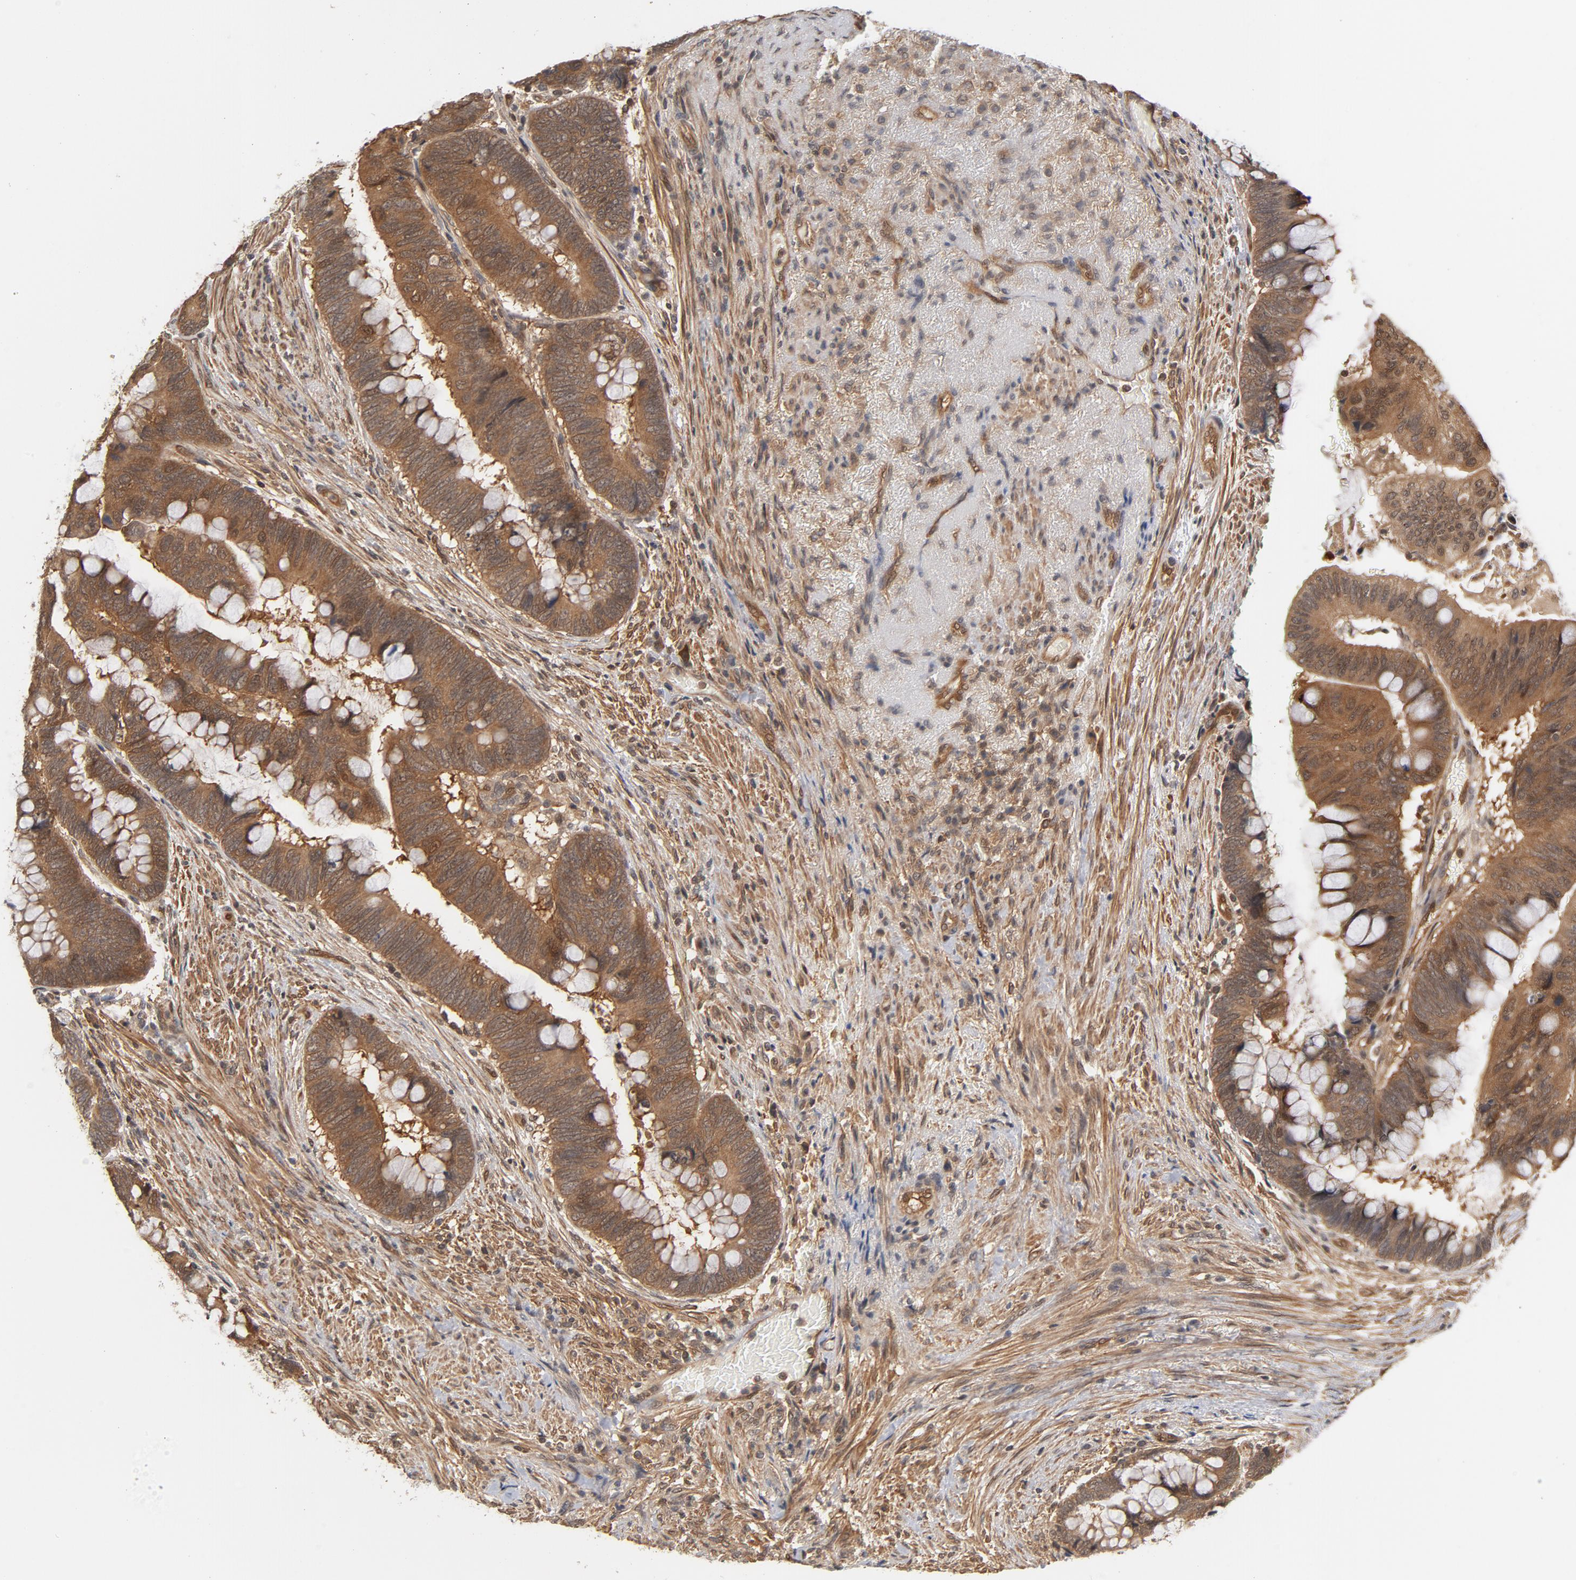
{"staining": {"intensity": "moderate", "quantity": ">75%", "location": "cytoplasmic/membranous"}, "tissue": "colorectal cancer", "cell_type": "Tumor cells", "image_type": "cancer", "snomed": [{"axis": "morphology", "description": "Normal tissue, NOS"}, {"axis": "morphology", "description": "Adenocarcinoma, NOS"}, {"axis": "topography", "description": "Rectum"}], "caption": "About >75% of tumor cells in human colorectal adenocarcinoma display moderate cytoplasmic/membranous protein expression as visualized by brown immunohistochemical staining.", "gene": "CDC37", "patient": {"sex": "male", "age": 92}}